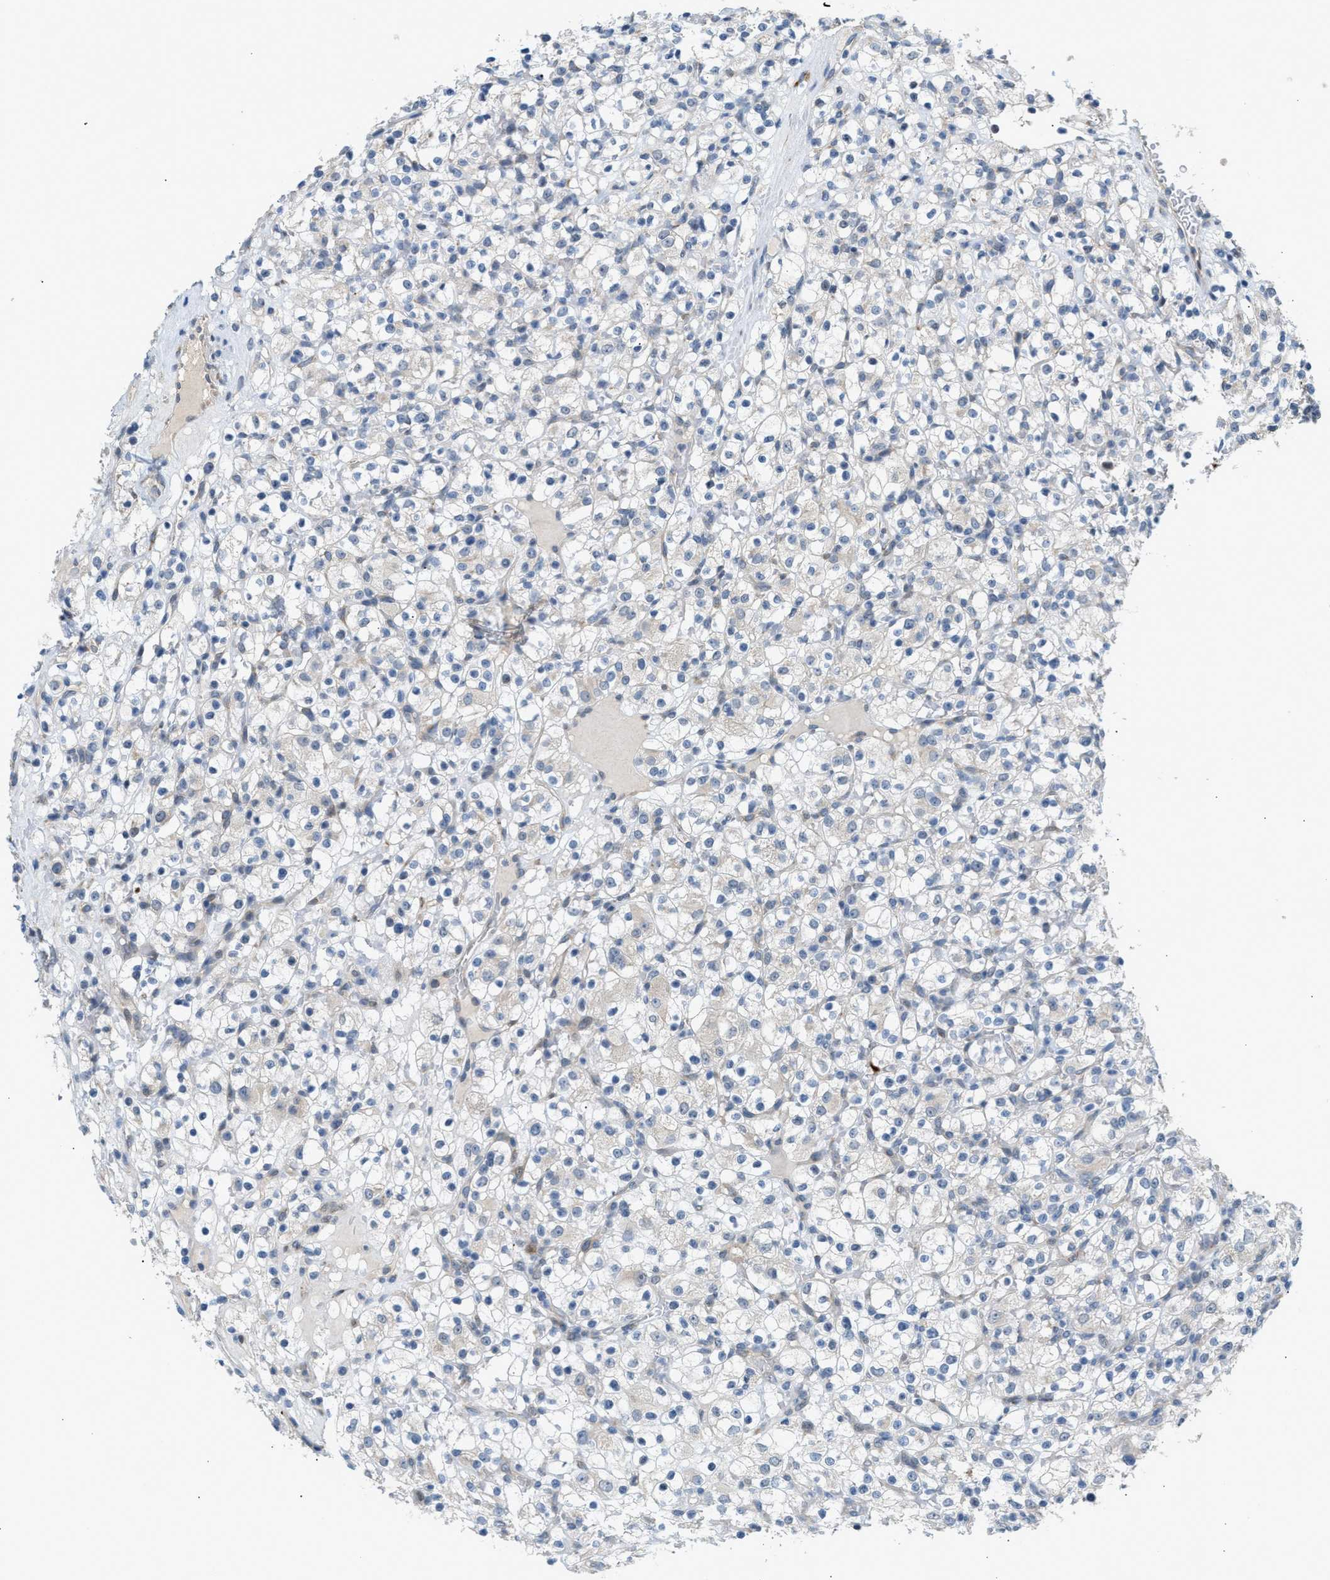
{"staining": {"intensity": "negative", "quantity": "none", "location": "none"}, "tissue": "renal cancer", "cell_type": "Tumor cells", "image_type": "cancer", "snomed": [{"axis": "morphology", "description": "Normal tissue, NOS"}, {"axis": "morphology", "description": "Adenocarcinoma, NOS"}, {"axis": "topography", "description": "Kidney"}], "caption": "Immunohistochemical staining of renal adenocarcinoma exhibits no significant expression in tumor cells.", "gene": "KCNC2", "patient": {"sex": "female", "age": 72}}